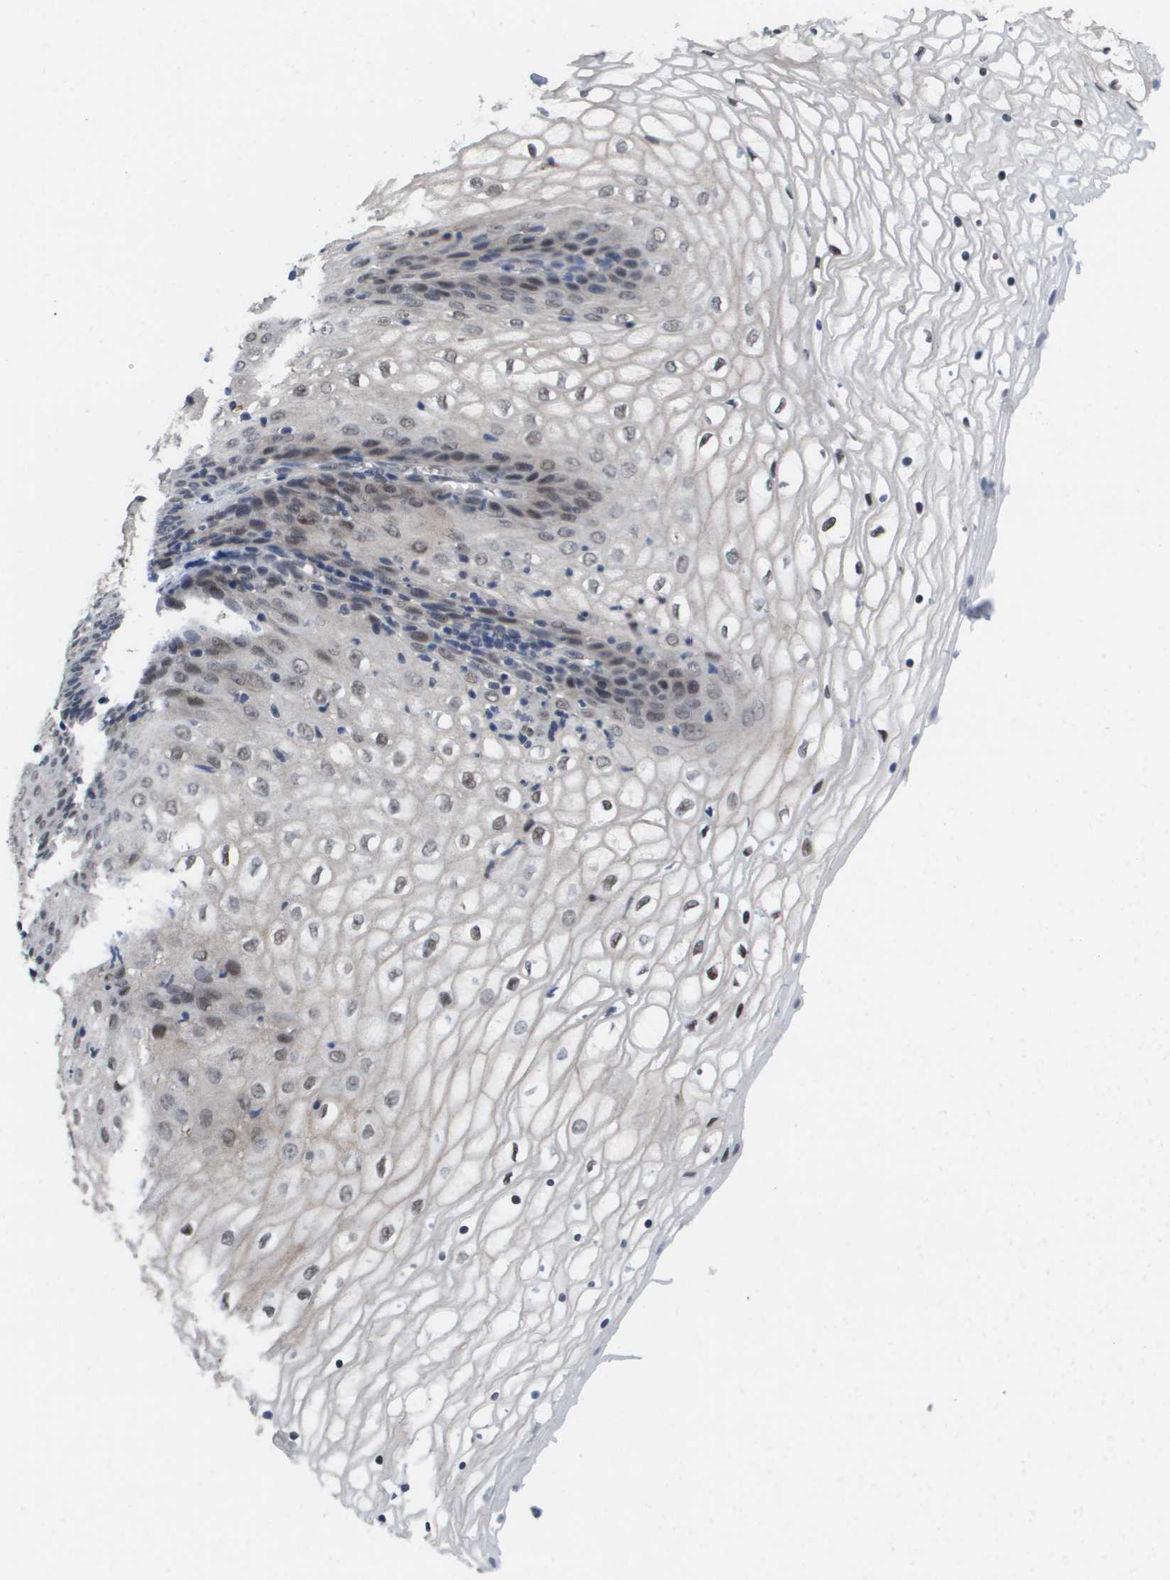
{"staining": {"intensity": "weak", "quantity": "25%-75%", "location": "nuclear"}, "tissue": "vagina", "cell_type": "Squamous epithelial cells", "image_type": "normal", "snomed": [{"axis": "morphology", "description": "Normal tissue, NOS"}, {"axis": "topography", "description": "Vagina"}], "caption": "Weak nuclear expression is seen in about 25%-75% of squamous epithelial cells in benign vagina.", "gene": "AMBRA1", "patient": {"sex": "female", "age": 34}}